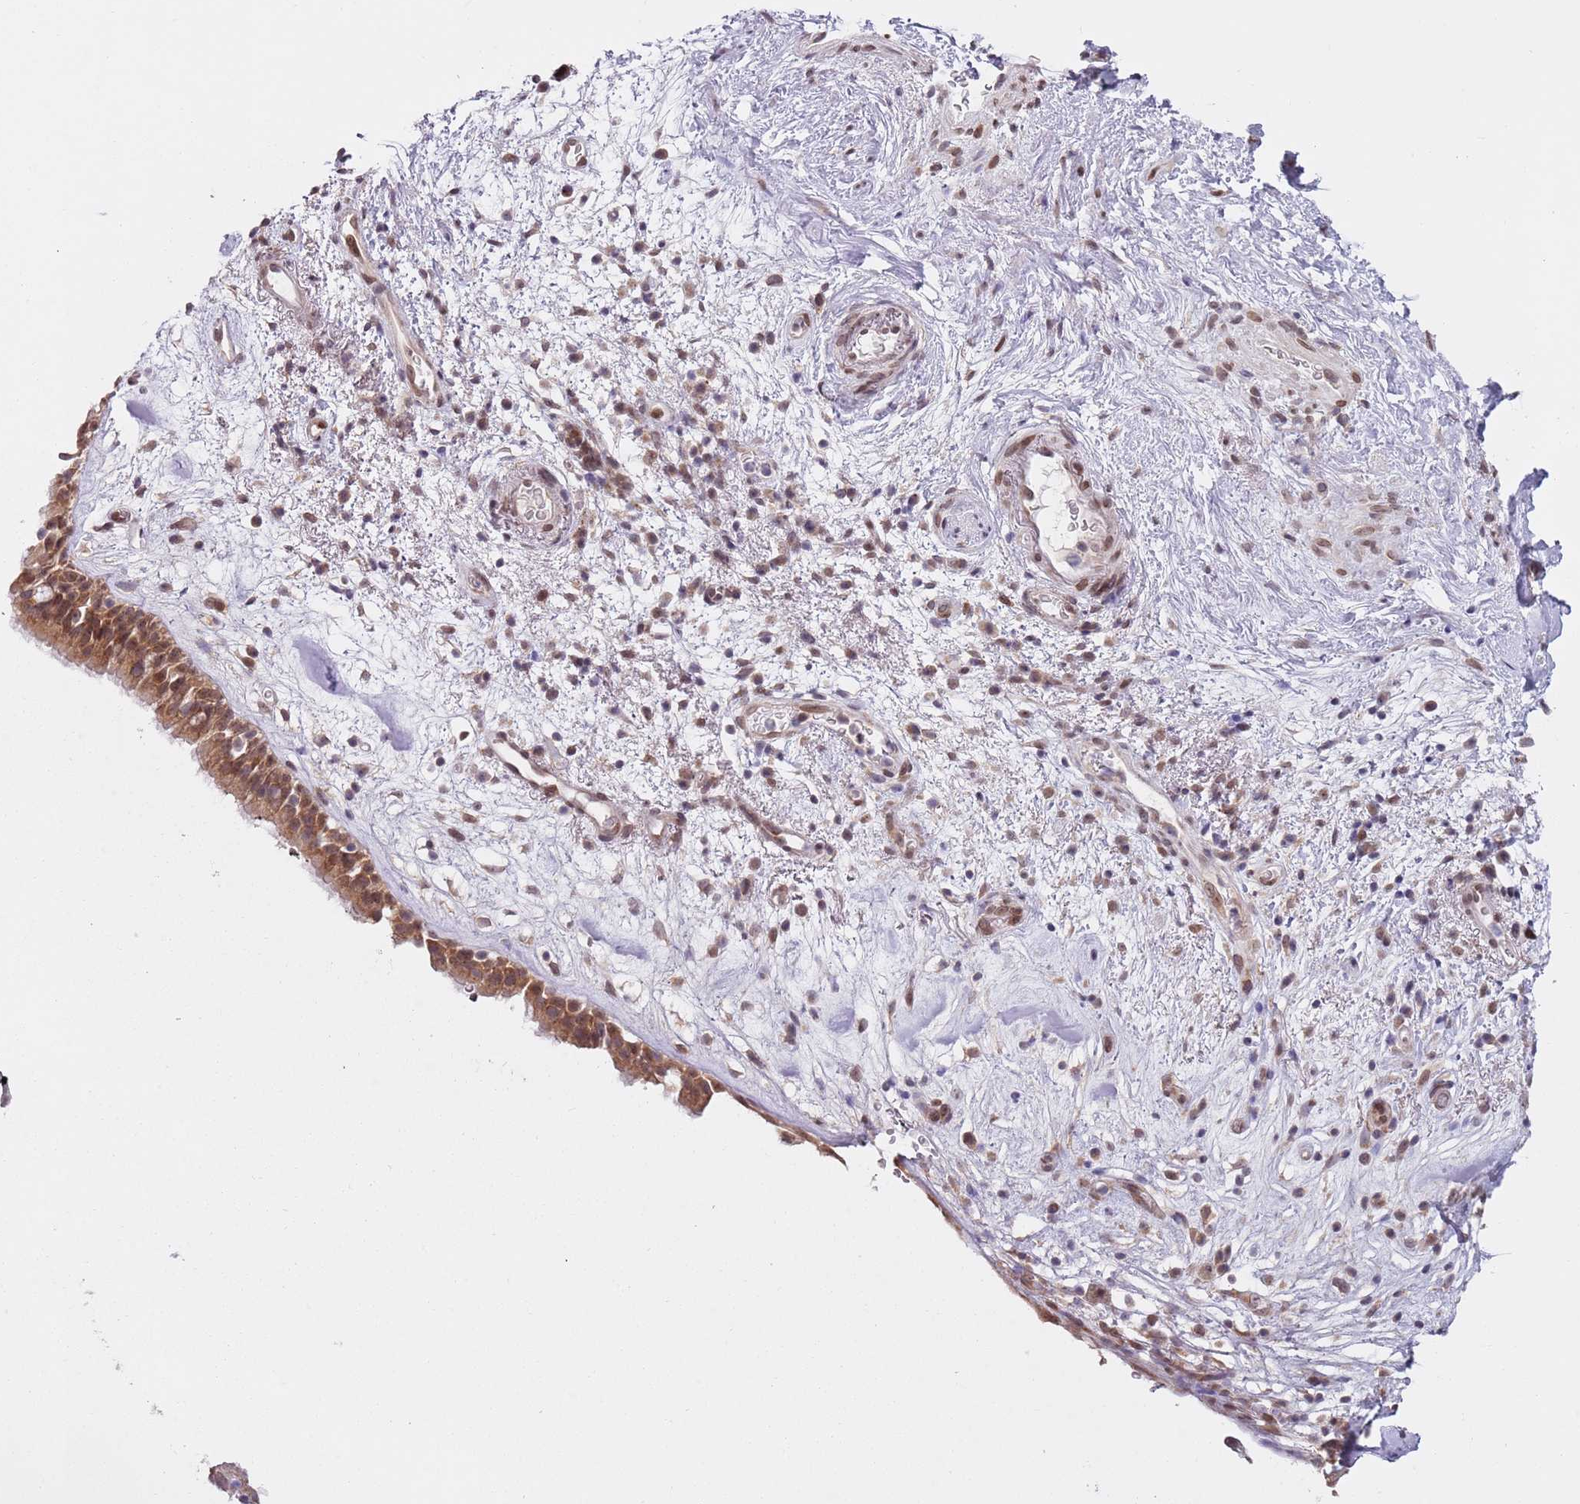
{"staining": {"intensity": "moderate", "quantity": ">75%", "location": "cytoplasmic/membranous,nuclear"}, "tissue": "nasopharynx", "cell_type": "Respiratory epithelial cells", "image_type": "normal", "snomed": [{"axis": "morphology", "description": "Normal tissue, NOS"}, {"axis": "morphology", "description": "Squamous cell carcinoma, NOS"}, {"axis": "topography", "description": "Nasopharynx"}, {"axis": "topography", "description": "Head-Neck"}], "caption": "Brown immunohistochemical staining in benign human nasopharynx exhibits moderate cytoplasmic/membranous,nuclear expression in about >75% of respiratory epithelial cells. (DAB IHC with brightfield microscopy, high magnification).", "gene": "SLC25A32", "patient": {"sex": "male", "age": 85}}